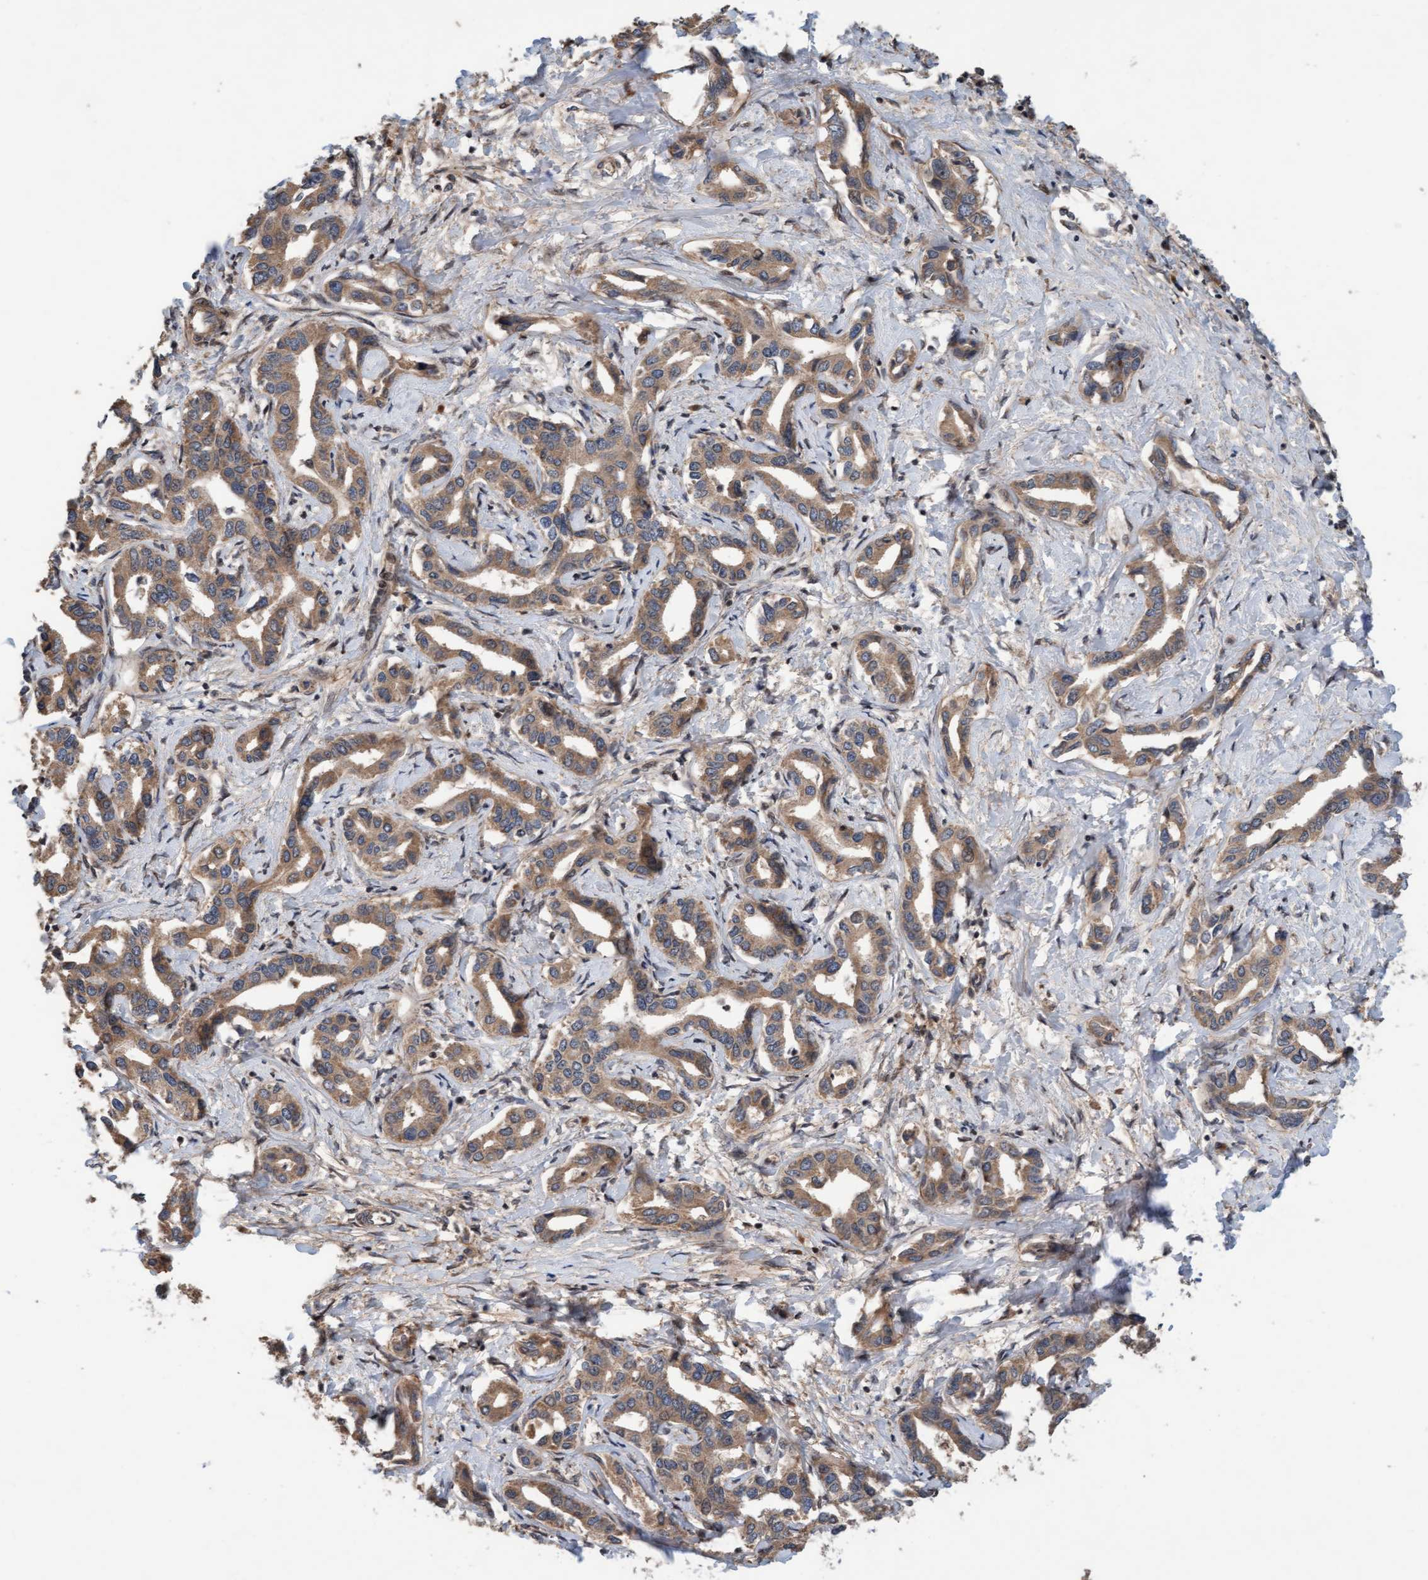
{"staining": {"intensity": "weak", "quantity": ">75%", "location": "cytoplasmic/membranous"}, "tissue": "liver cancer", "cell_type": "Tumor cells", "image_type": "cancer", "snomed": [{"axis": "morphology", "description": "Cholangiocarcinoma"}, {"axis": "topography", "description": "Liver"}], "caption": "Liver cholangiocarcinoma stained for a protein (brown) exhibits weak cytoplasmic/membranous positive staining in about >75% of tumor cells.", "gene": "MLXIP", "patient": {"sex": "male", "age": 59}}